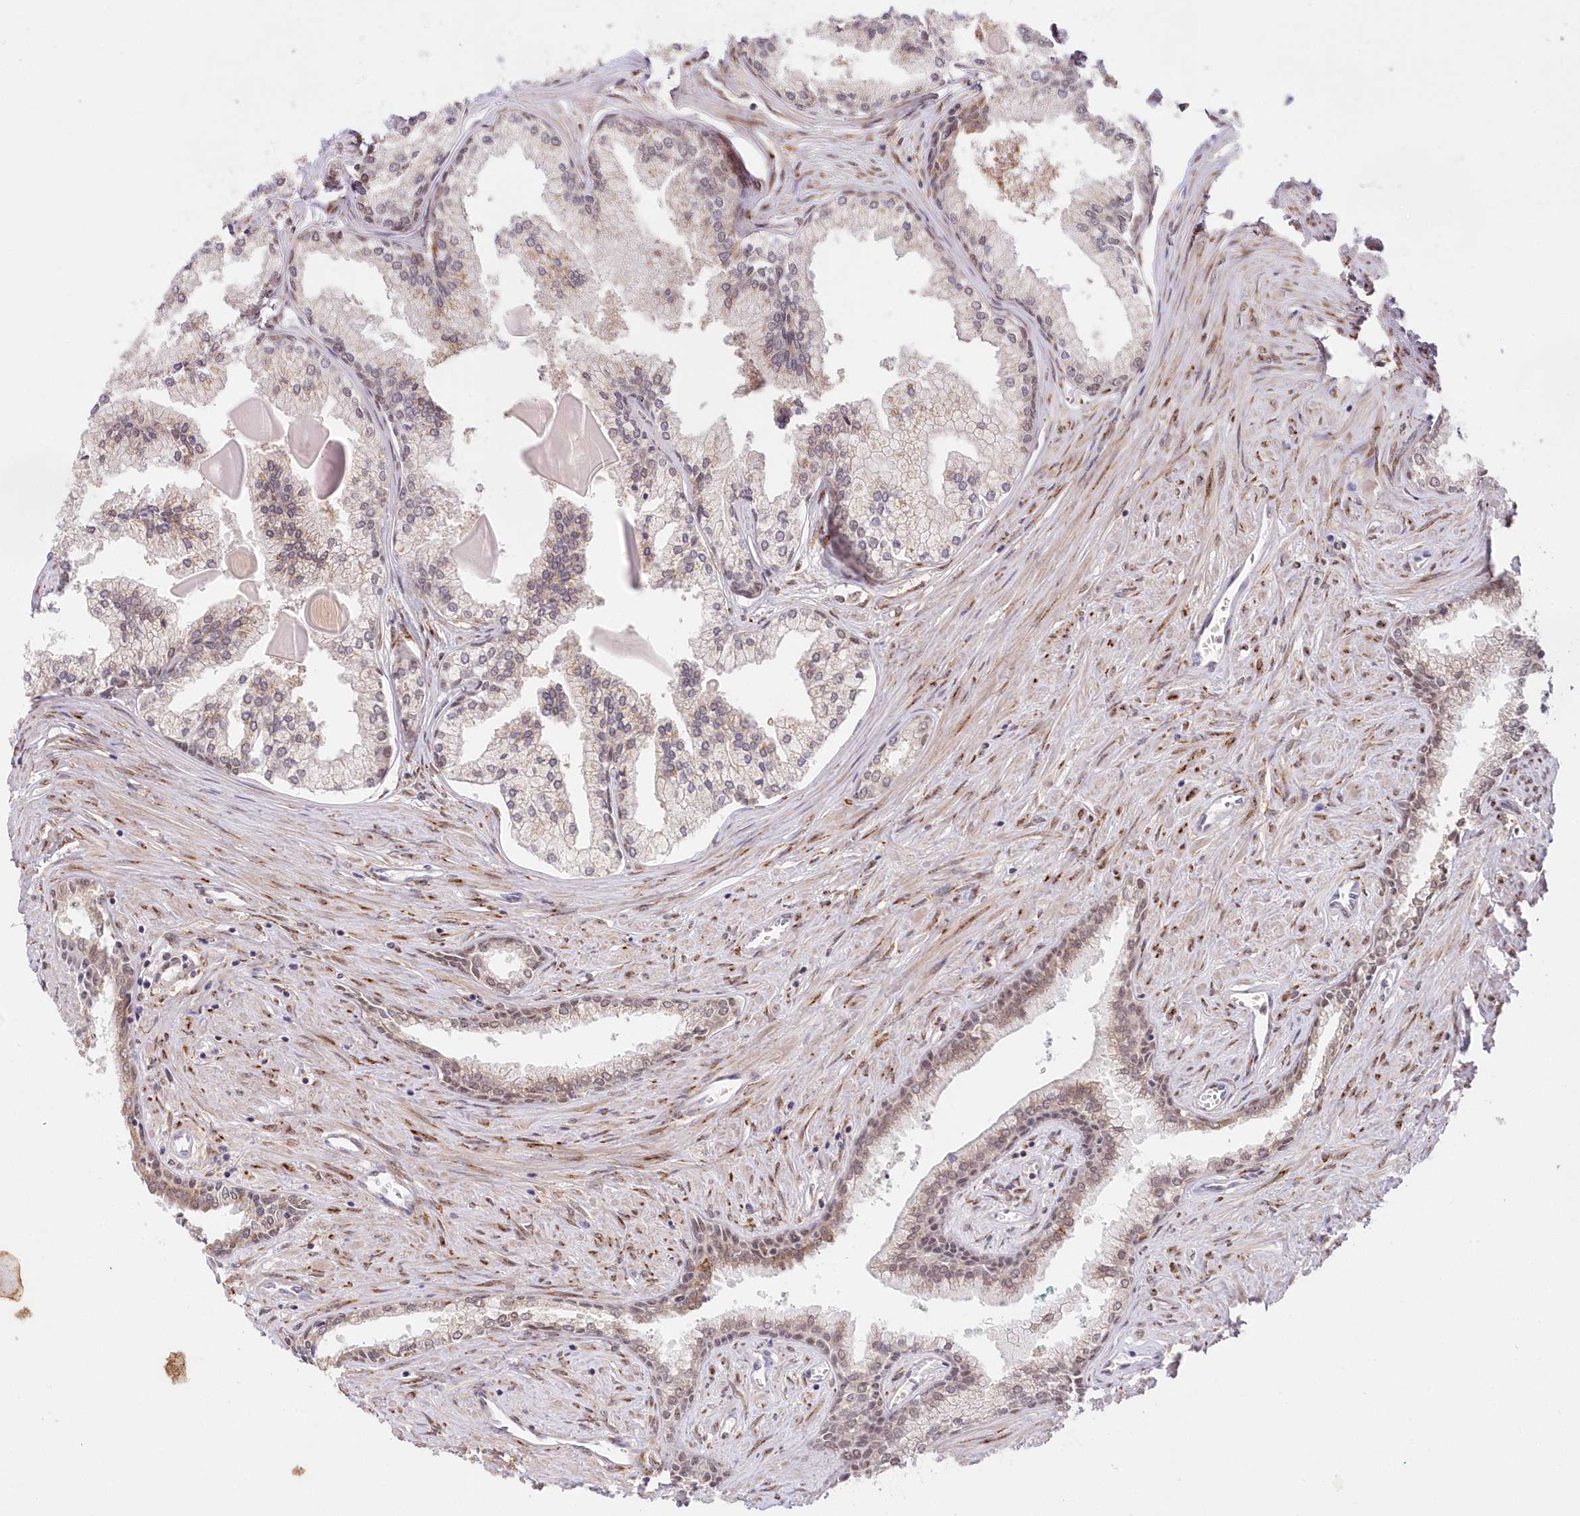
{"staining": {"intensity": "moderate", "quantity": "25%-75%", "location": "nuclear"}, "tissue": "prostate cancer", "cell_type": "Tumor cells", "image_type": "cancer", "snomed": [{"axis": "morphology", "description": "Adenocarcinoma, High grade"}, {"axis": "topography", "description": "Prostate"}], "caption": "IHC micrograph of prostate cancer (adenocarcinoma (high-grade)) stained for a protein (brown), which reveals medium levels of moderate nuclear staining in about 25%-75% of tumor cells.", "gene": "LDB1", "patient": {"sex": "male", "age": 68}}